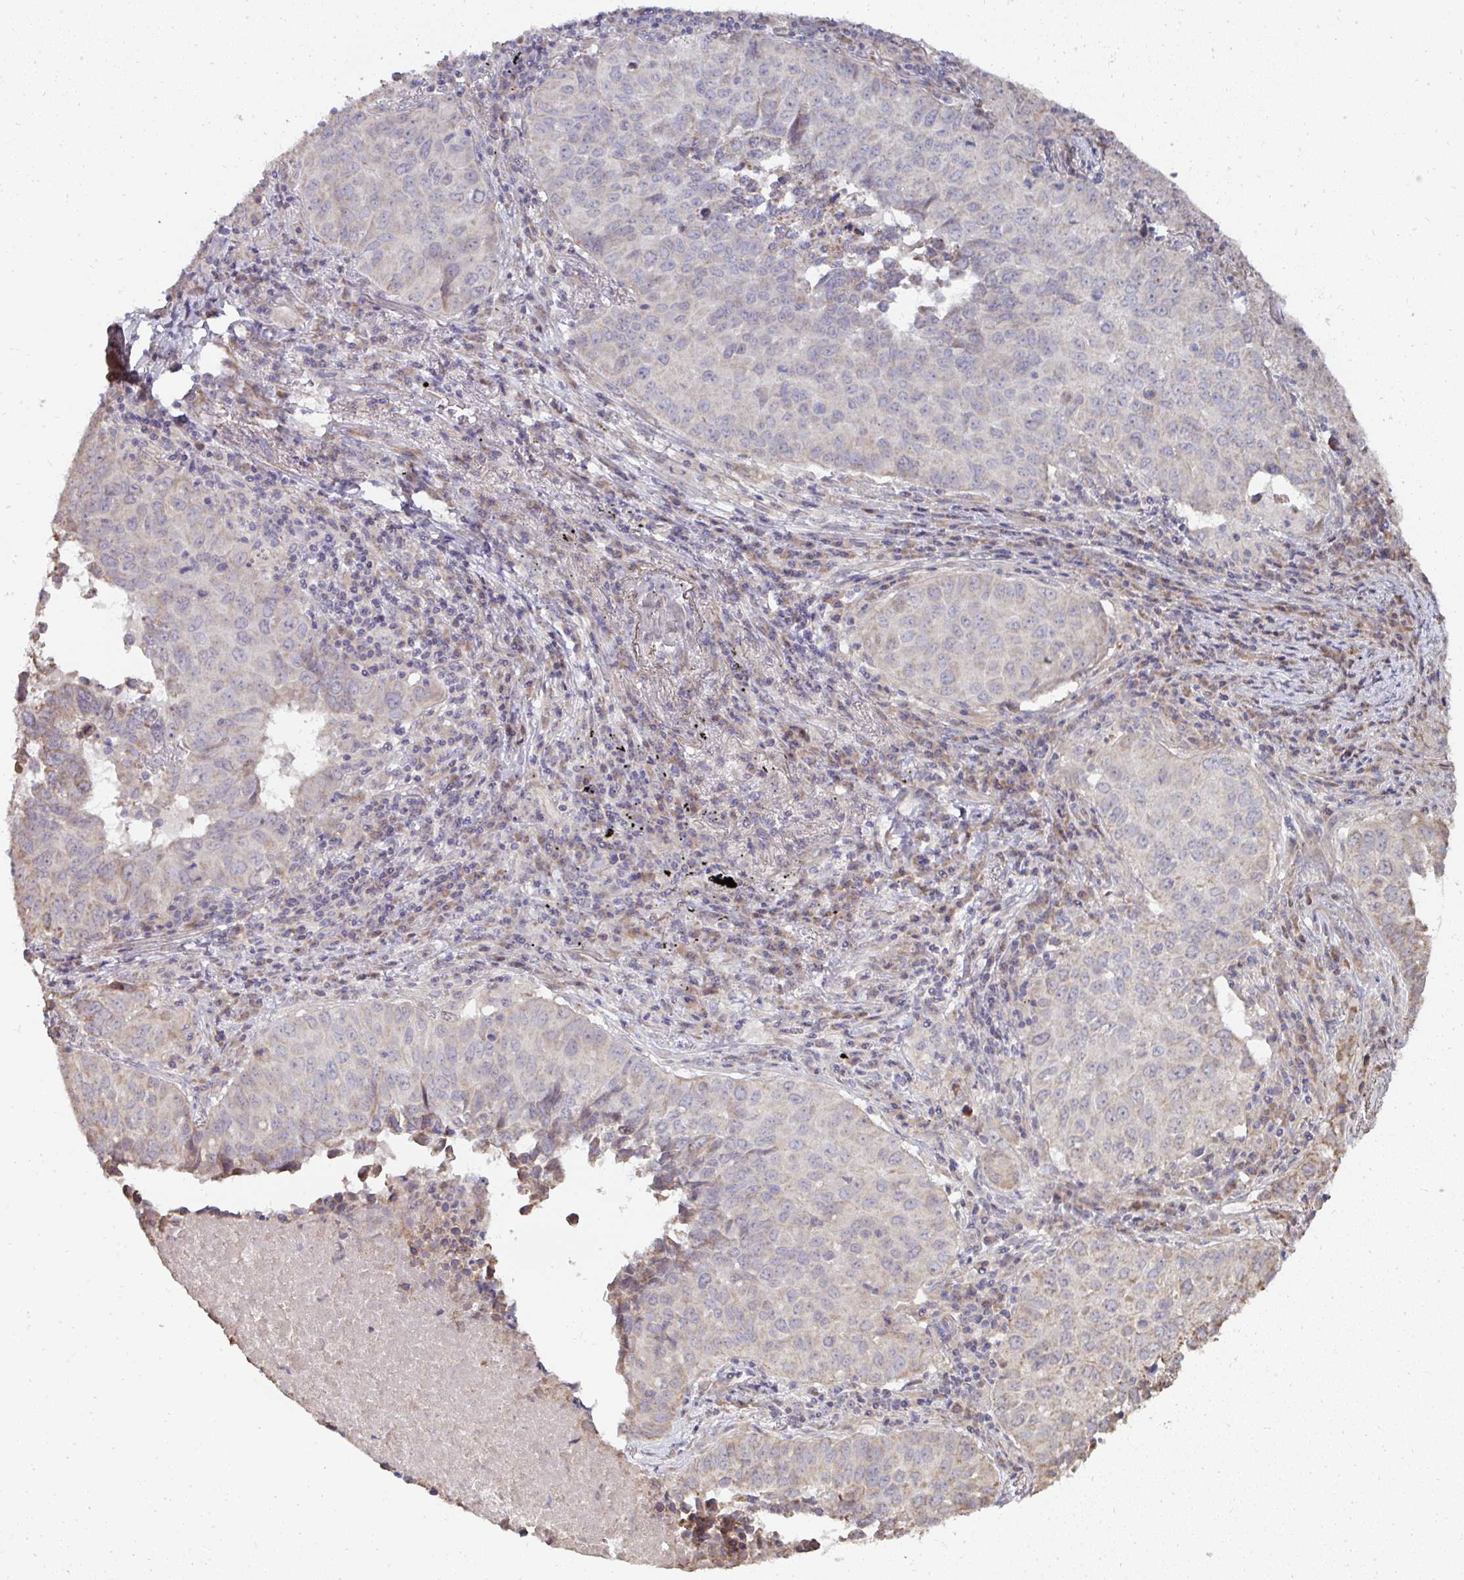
{"staining": {"intensity": "weak", "quantity": "<25%", "location": "cytoplasmic/membranous"}, "tissue": "lung cancer", "cell_type": "Tumor cells", "image_type": "cancer", "snomed": [{"axis": "morphology", "description": "Adenocarcinoma, NOS"}, {"axis": "topography", "description": "Lung"}], "caption": "High magnification brightfield microscopy of lung cancer (adenocarcinoma) stained with DAB (brown) and counterstained with hematoxylin (blue): tumor cells show no significant positivity.", "gene": "AGTPBP1", "patient": {"sex": "female", "age": 50}}